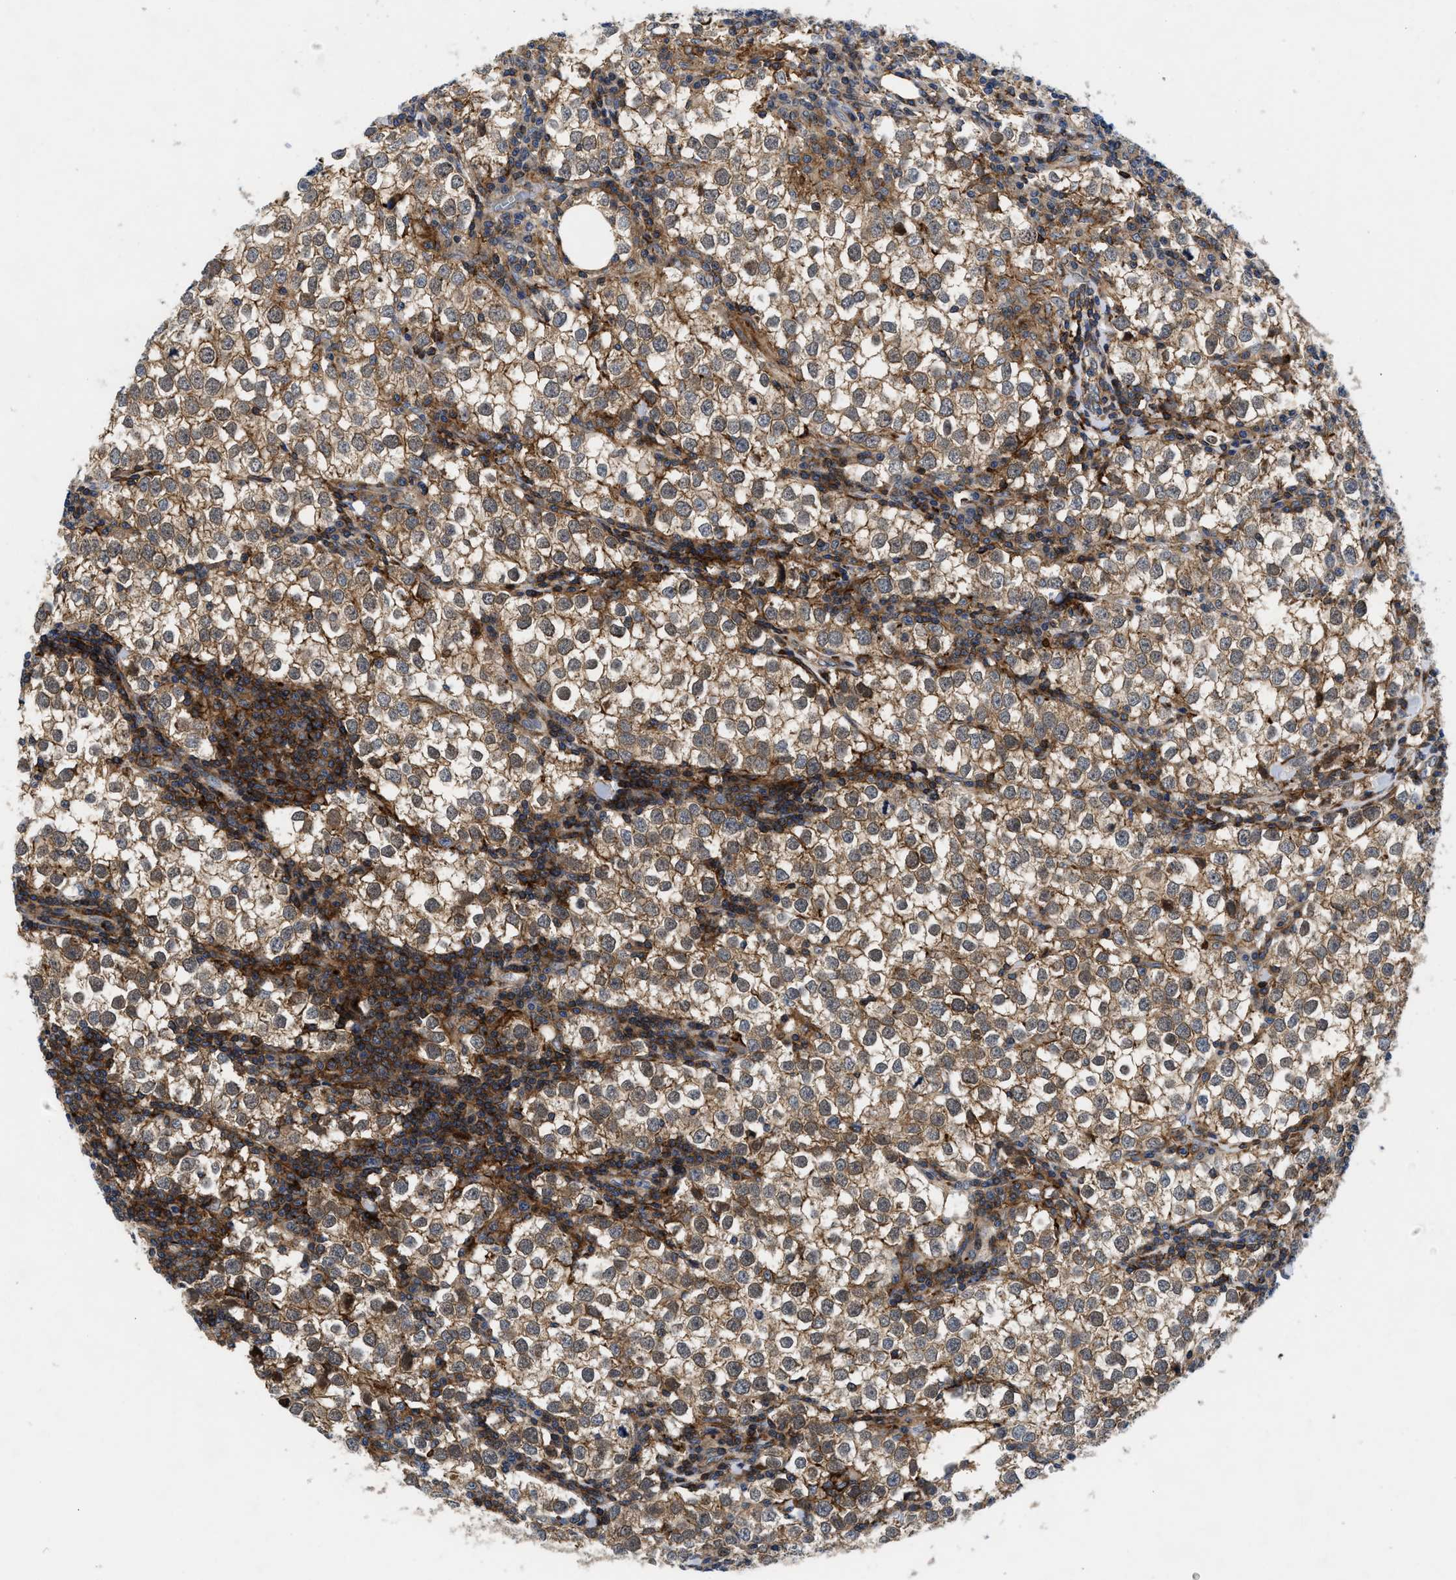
{"staining": {"intensity": "moderate", "quantity": ">75%", "location": "cytoplasmic/membranous"}, "tissue": "testis cancer", "cell_type": "Tumor cells", "image_type": "cancer", "snomed": [{"axis": "morphology", "description": "Seminoma, NOS"}, {"axis": "morphology", "description": "Carcinoma, Embryonal, NOS"}, {"axis": "topography", "description": "Testis"}], "caption": "Testis cancer (embryonal carcinoma) stained with immunohistochemistry shows moderate cytoplasmic/membranous staining in about >75% of tumor cells.", "gene": "SPAST", "patient": {"sex": "male", "age": 36}}